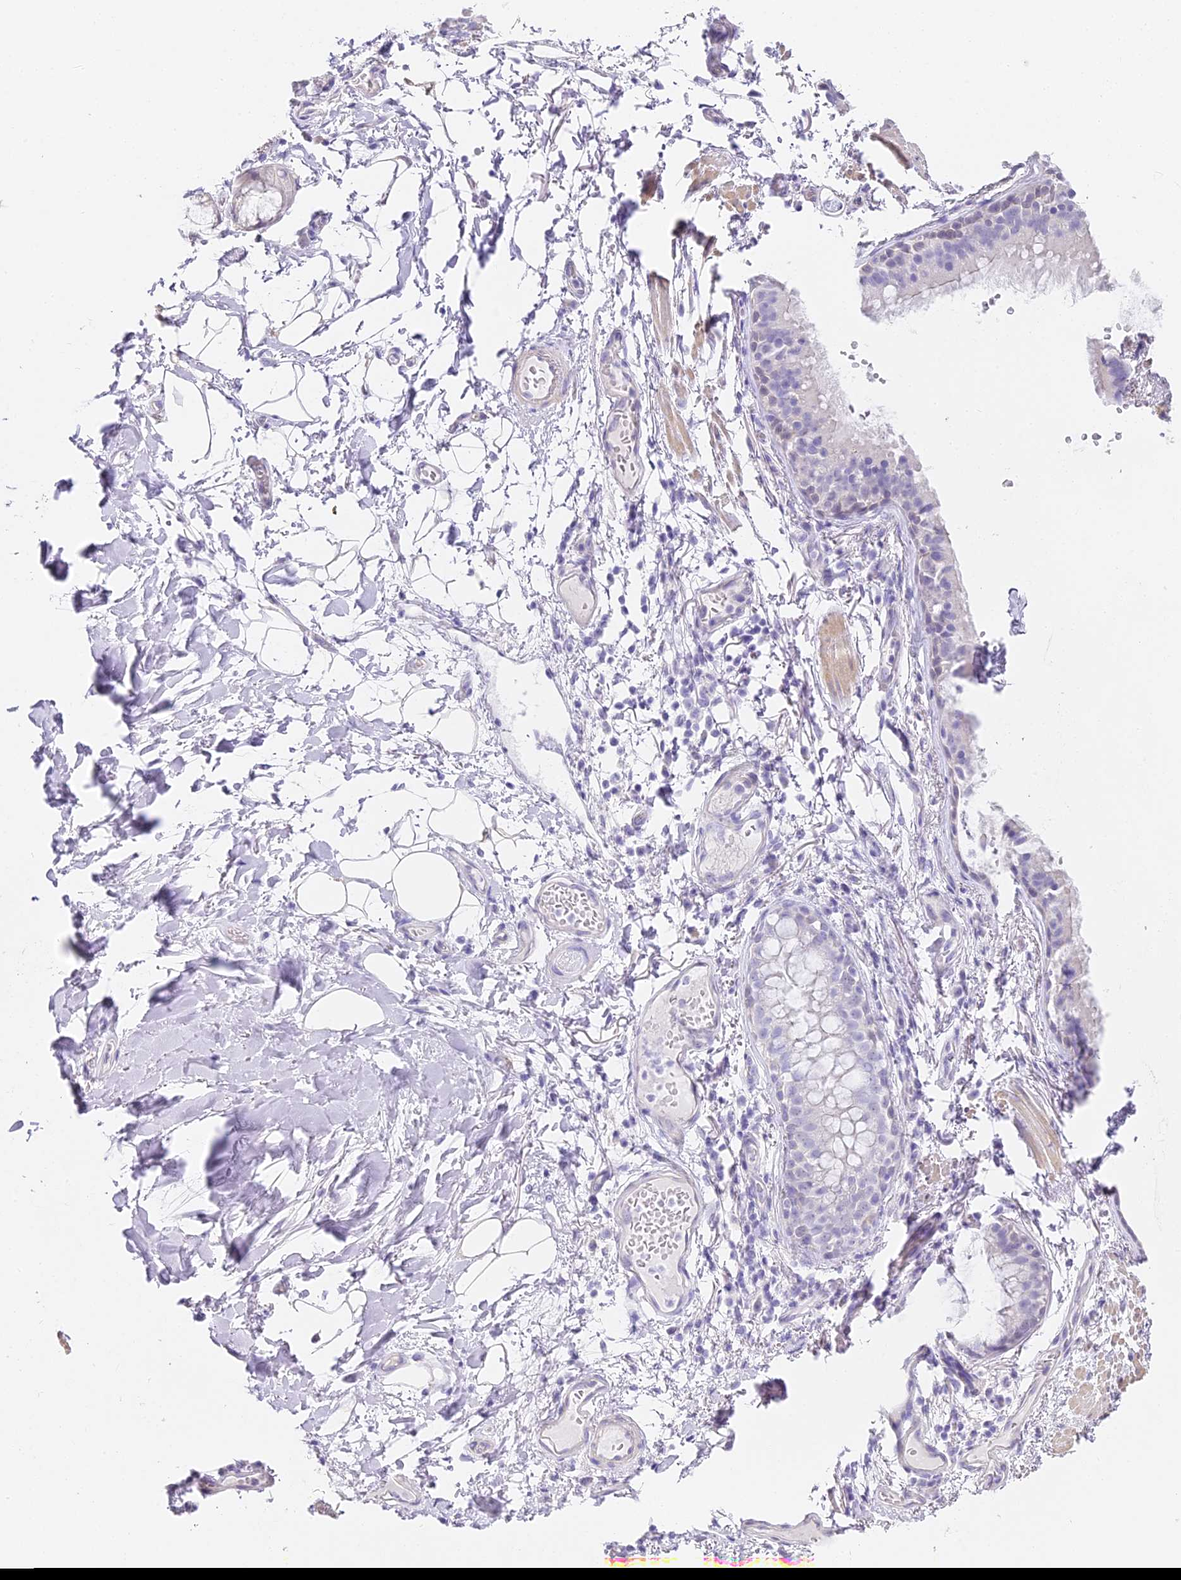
{"staining": {"intensity": "negative", "quantity": "none", "location": "none"}, "tissue": "adipose tissue", "cell_type": "Adipocytes", "image_type": "normal", "snomed": [{"axis": "morphology", "description": "Normal tissue, NOS"}, {"axis": "topography", "description": "Lymph node"}, {"axis": "topography", "description": "Cartilage tissue"}, {"axis": "topography", "description": "Bronchus"}], "caption": "Immunohistochemical staining of normal adipose tissue demonstrates no significant staining in adipocytes.", "gene": "ABHD14A", "patient": {"sex": "male", "age": 63}}